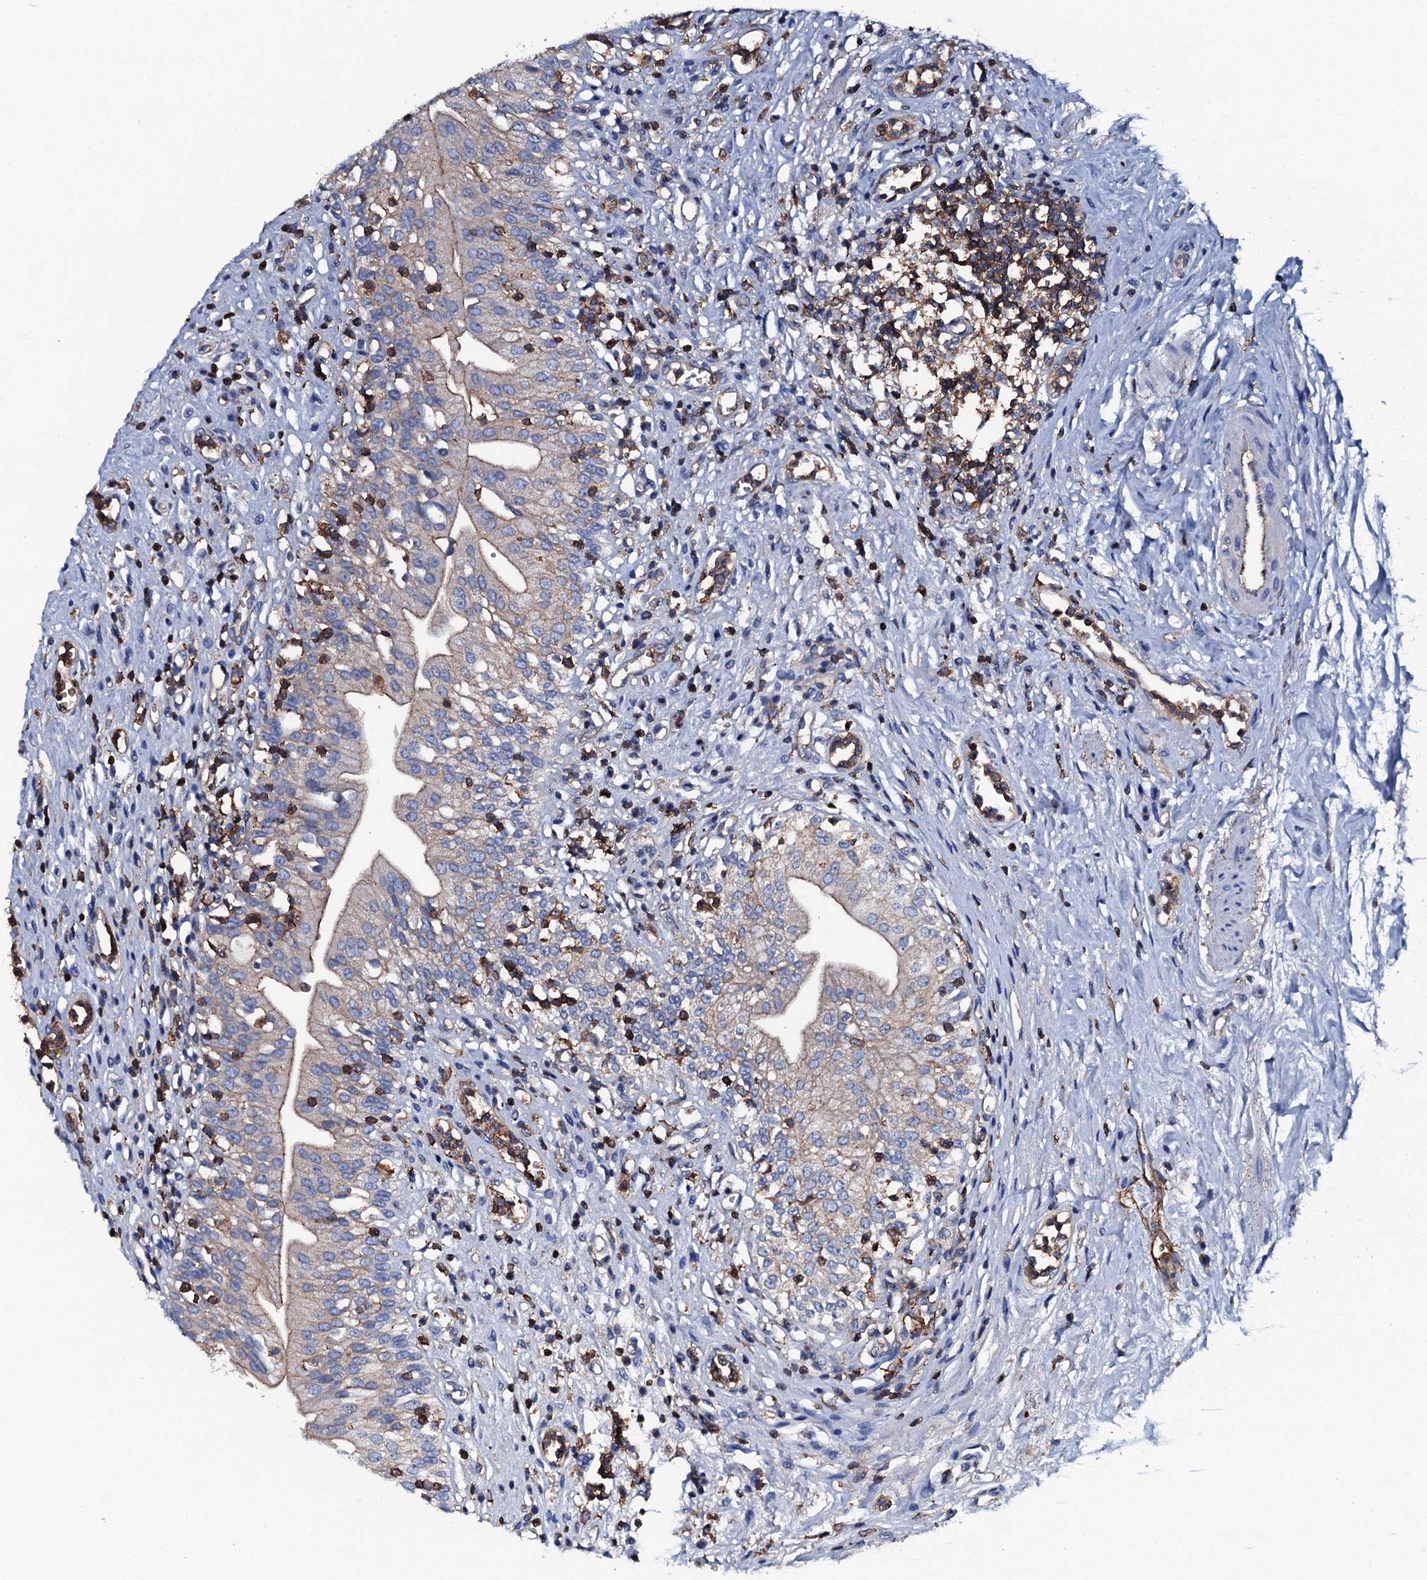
{"staining": {"intensity": "negative", "quantity": "none", "location": "none"}, "tissue": "urinary bladder", "cell_type": "Urothelial cells", "image_type": "normal", "snomed": [{"axis": "morphology", "description": "Normal tissue, NOS"}, {"axis": "morphology", "description": "Inflammation, NOS"}, {"axis": "topography", "description": "Urinary bladder"}], "caption": "This is an immunohistochemistry histopathology image of benign urinary bladder. There is no expression in urothelial cells.", "gene": "MS4A4E", "patient": {"sex": "male", "age": 63}}